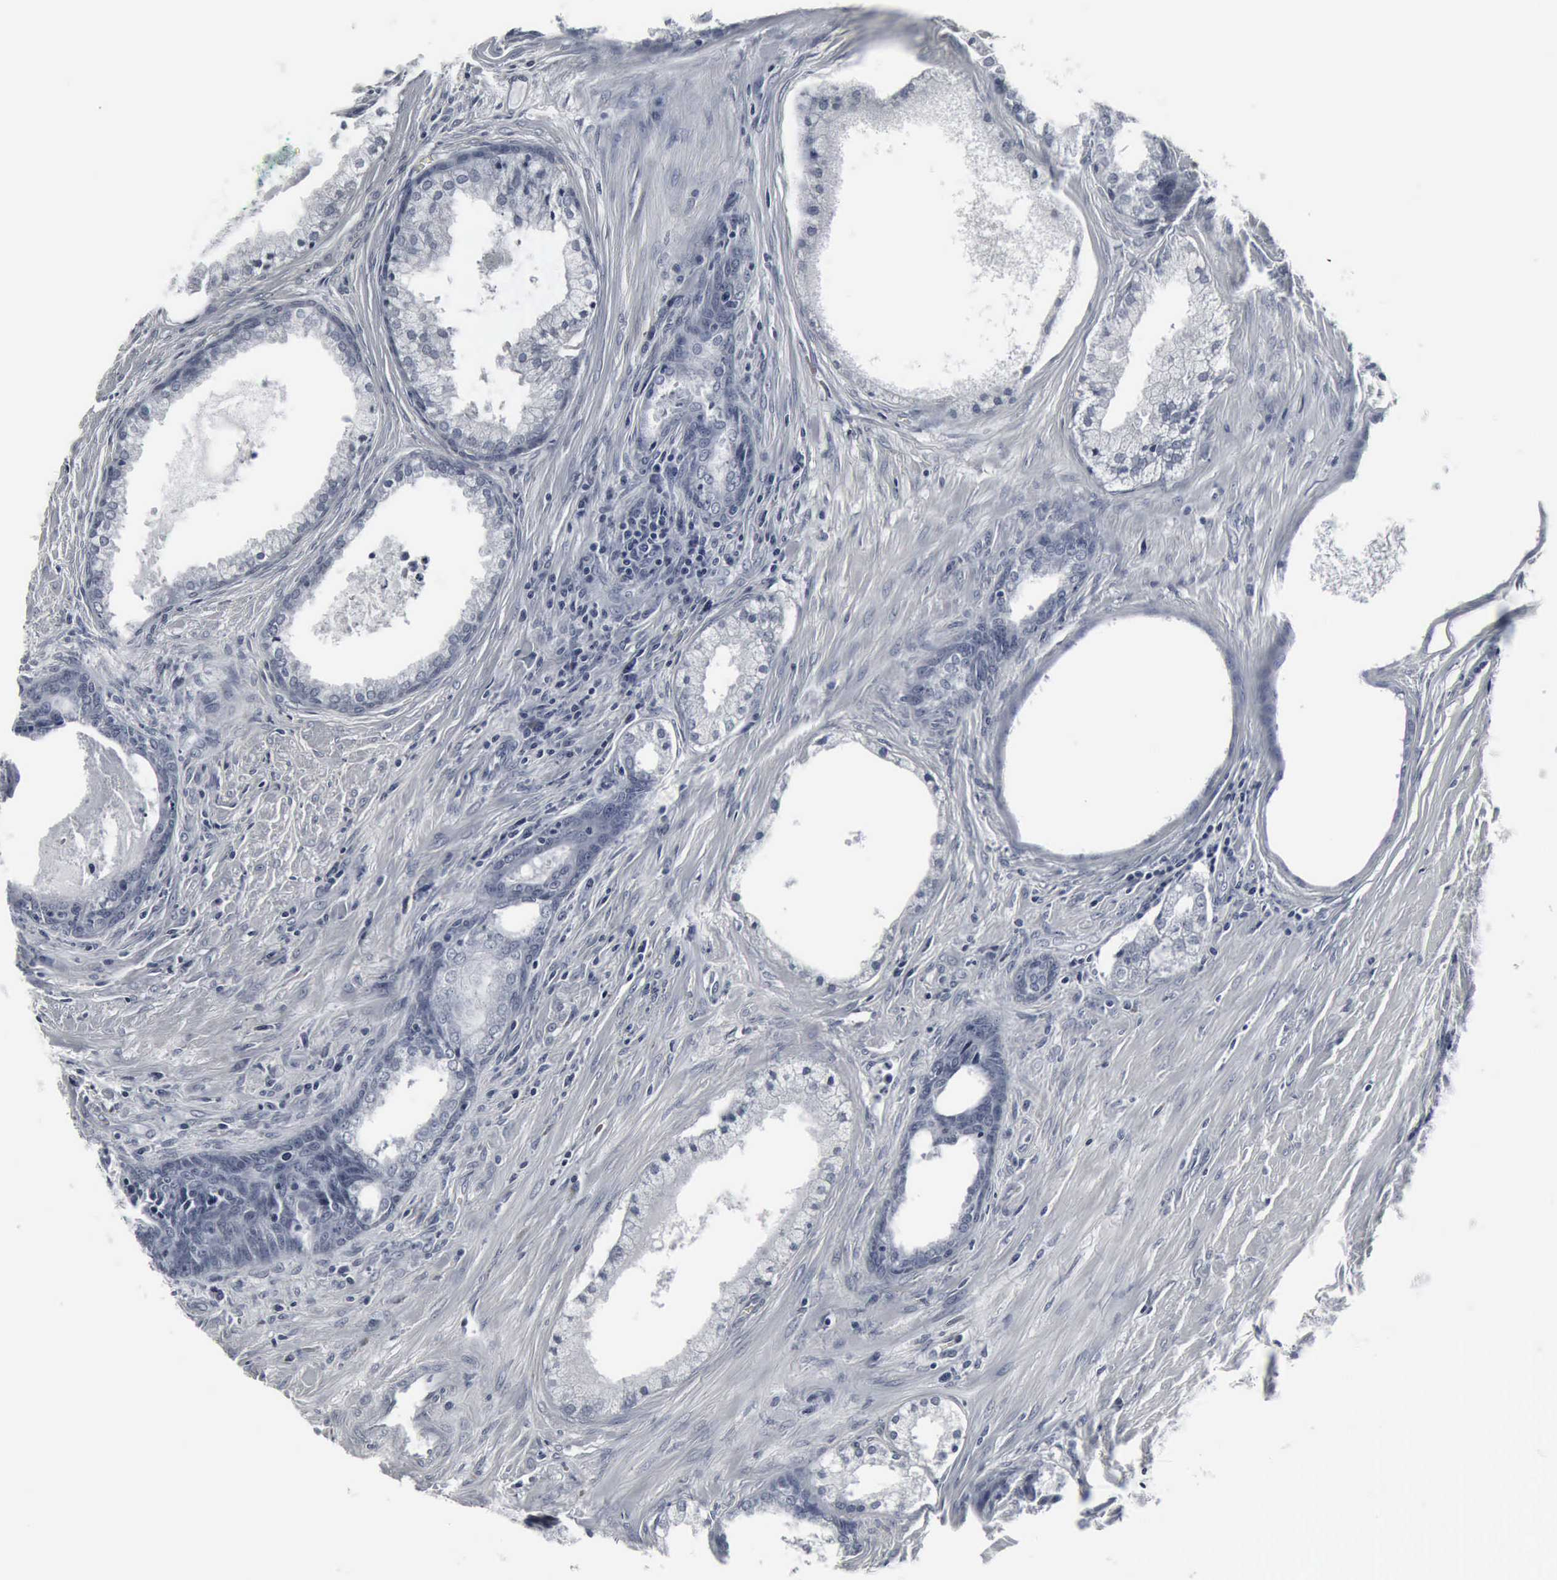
{"staining": {"intensity": "negative", "quantity": "none", "location": "none"}, "tissue": "prostate cancer", "cell_type": "Tumor cells", "image_type": "cancer", "snomed": [{"axis": "morphology", "description": "Adenocarcinoma, Medium grade"}, {"axis": "topography", "description": "Prostate"}], "caption": "A micrograph of human prostate cancer (adenocarcinoma (medium-grade)) is negative for staining in tumor cells.", "gene": "SNAP25", "patient": {"sex": "male", "age": 70}}